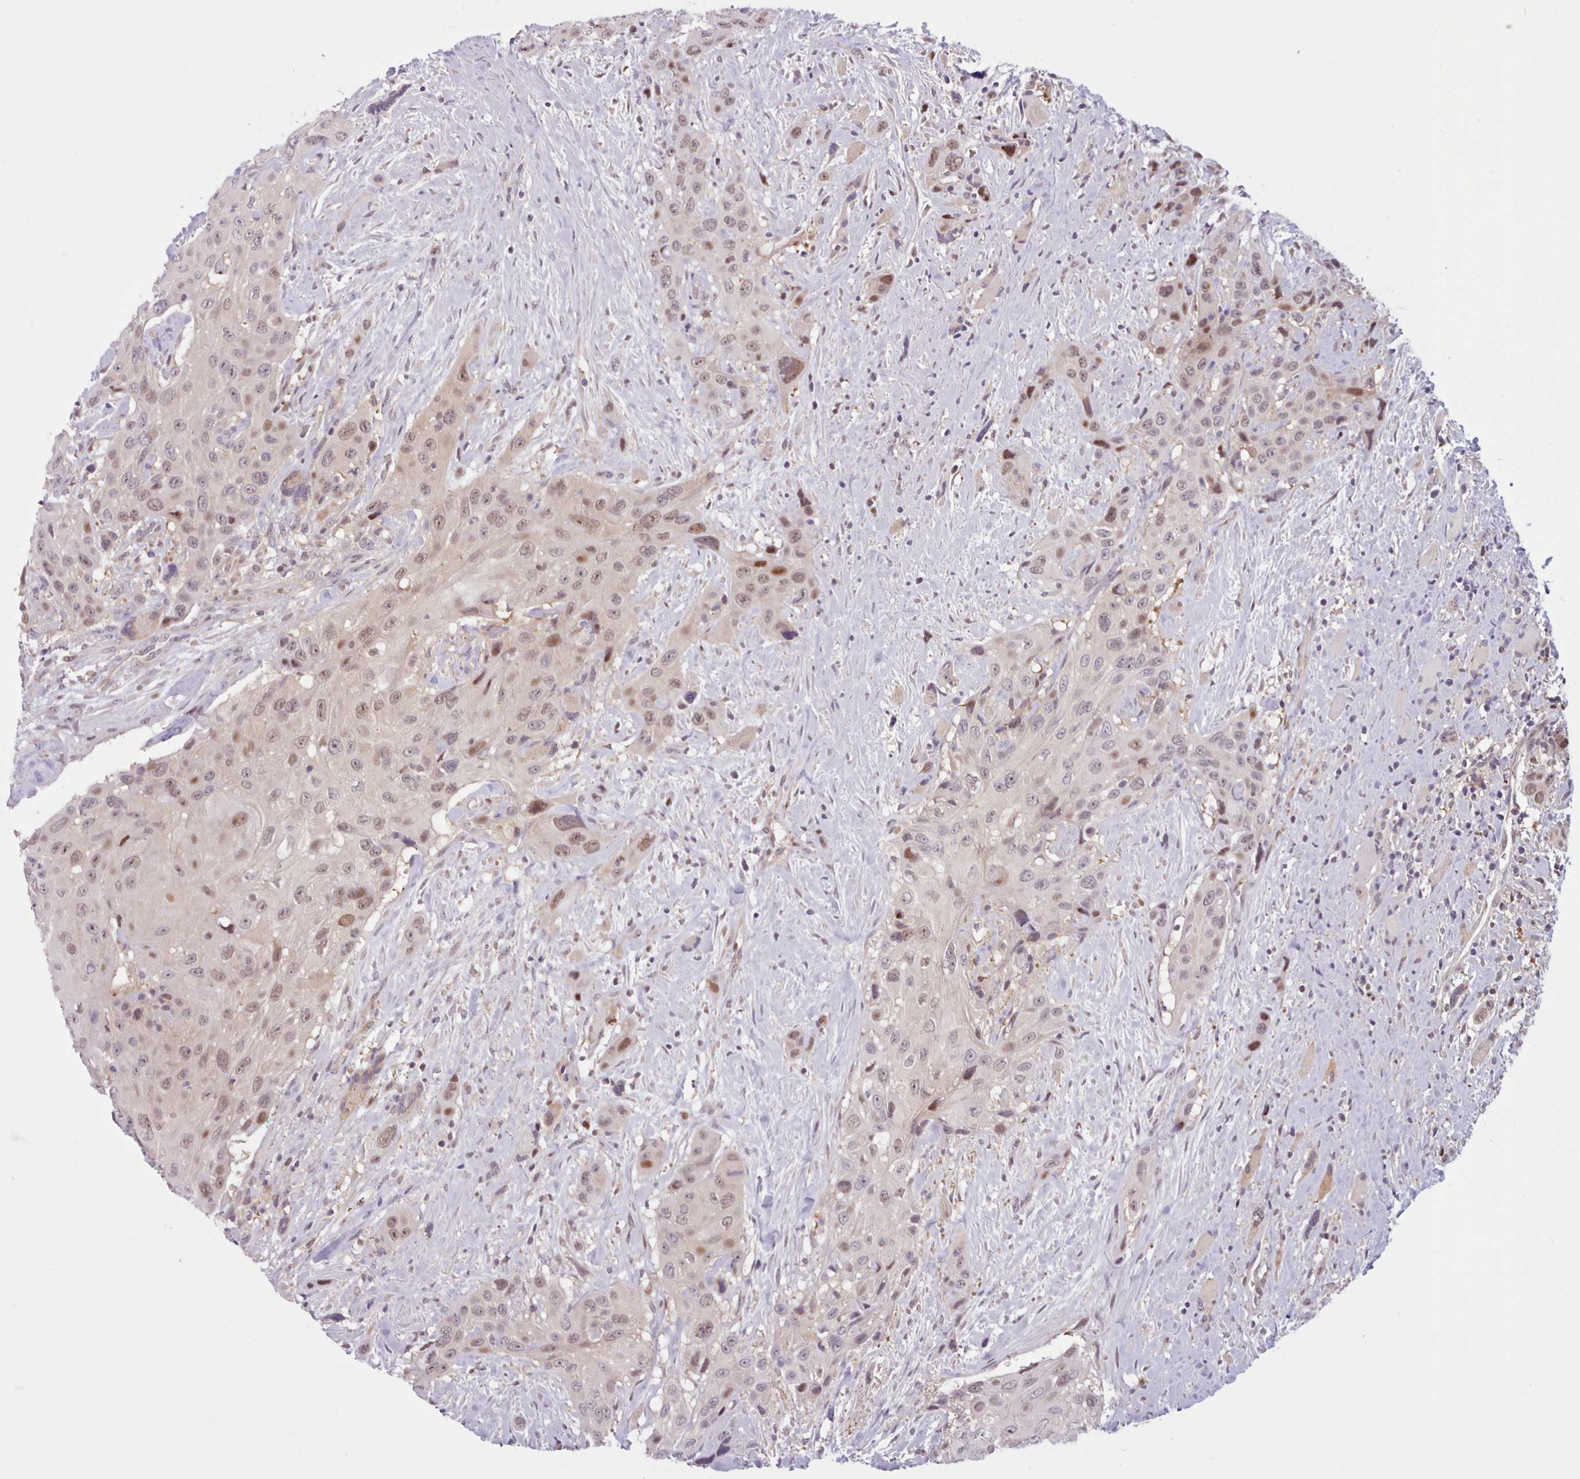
{"staining": {"intensity": "moderate", "quantity": "25%-75%", "location": "nuclear"}, "tissue": "head and neck cancer", "cell_type": "Tumor cells", "image_type": "cancer", "snomed": [{"axis": "morphology", "description": "Squamous cell carcinoma, NOS"}, {"axis": "topography", "description": "Head-Neck"}], "caption": "An image showing moderate nuclear staining in about 25%-75% of tumor cells in squamous cell carcinoma (head and neck), as visualized by brown immunohistochemical staining.", "gene": "KBTBD7", "patient": {"sex": "male", "age": 81}}